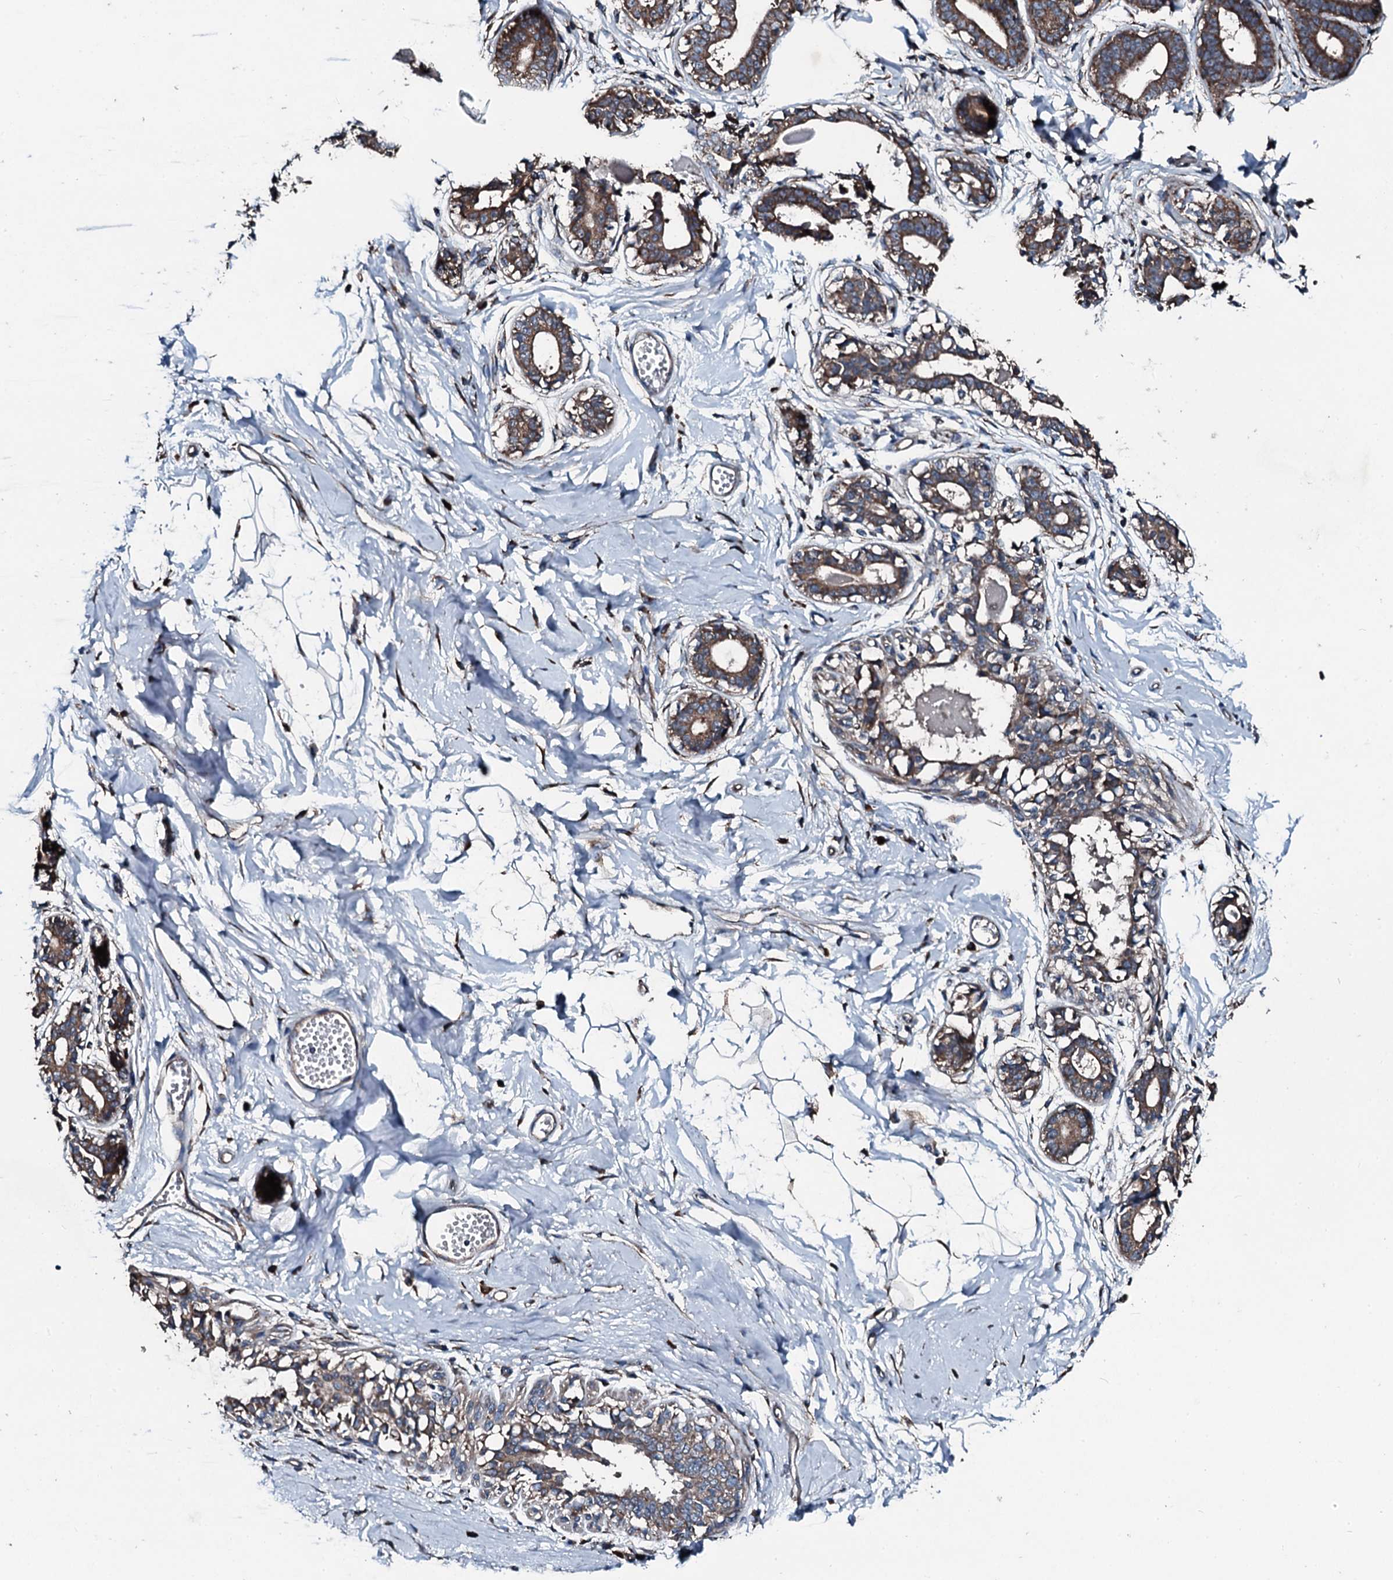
{"staining": {"intensity": "negative", "quantity": "none", "location": "none"}, "tissue": "breast", "cell_type": "Adipocytes", "image_type": "normal", "snomed": [{"axis": "morphology", "description": "Normal tissue, NOS"}, {"axis": "topography", "description": "Breast"}], "caption": "This is a micrograph of IHC staining of unremarkable breast, which shows no staining in adipocytes.", "gene": "ACSS3", "patient": {"sex": "female", "age": 45}}